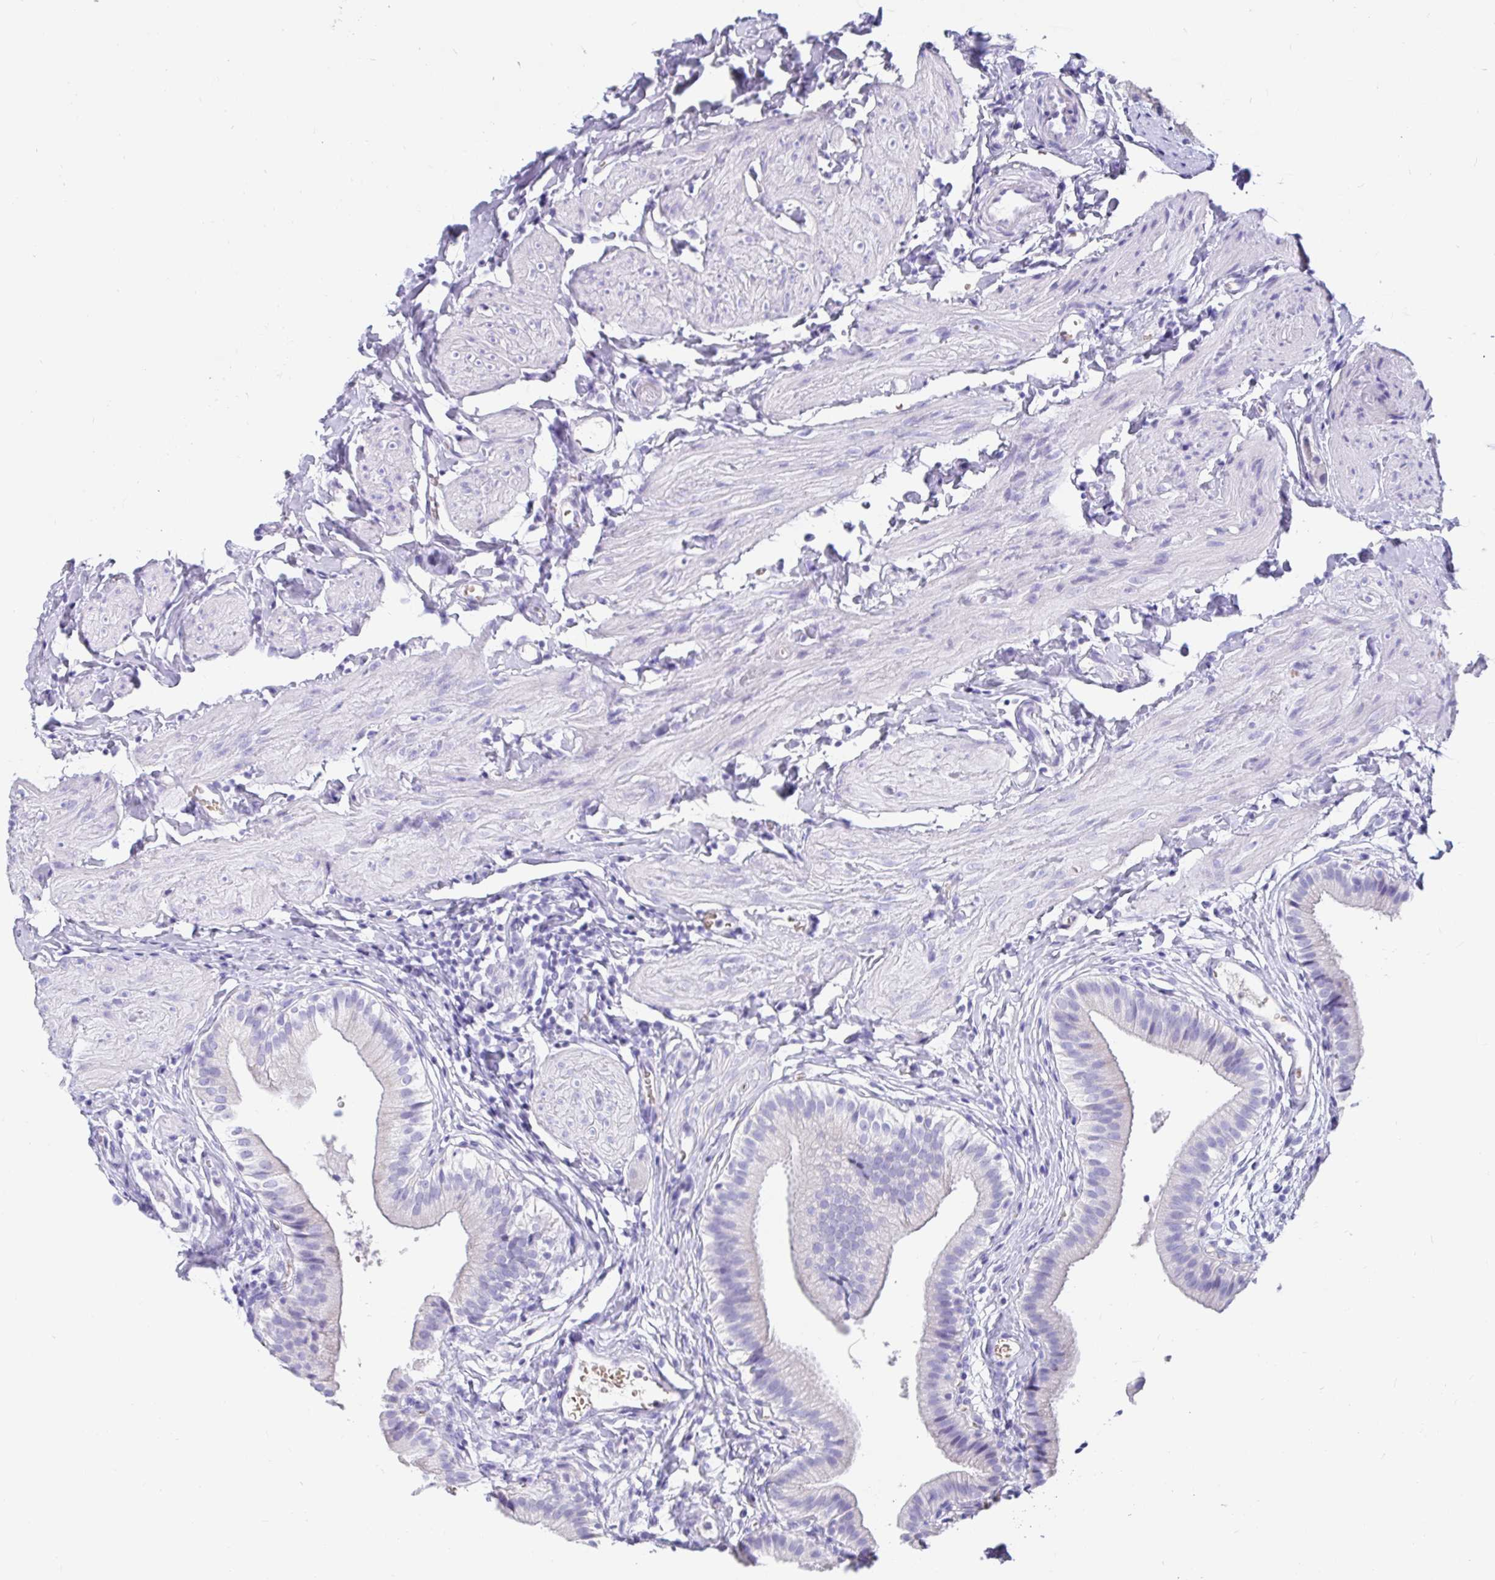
{"staining": {"intensity": "negative", "quantity": "none", "location": "none"}, "tissue": "gallbladder", "cell_type": "Glandular cells", "image_type": "normal", "snomed": [{"axis": "morphology", "description": "Normal tissue, NOS"}, {"axis": "topography", "description": "Gallbladder"}], "caption": "Unremarkable gallbladder was stained to show a protein in brown. There is no significant positivity in glandular cells.", "gene": "ZPBP2", "patient": {"sex": "female", "age": 47}}